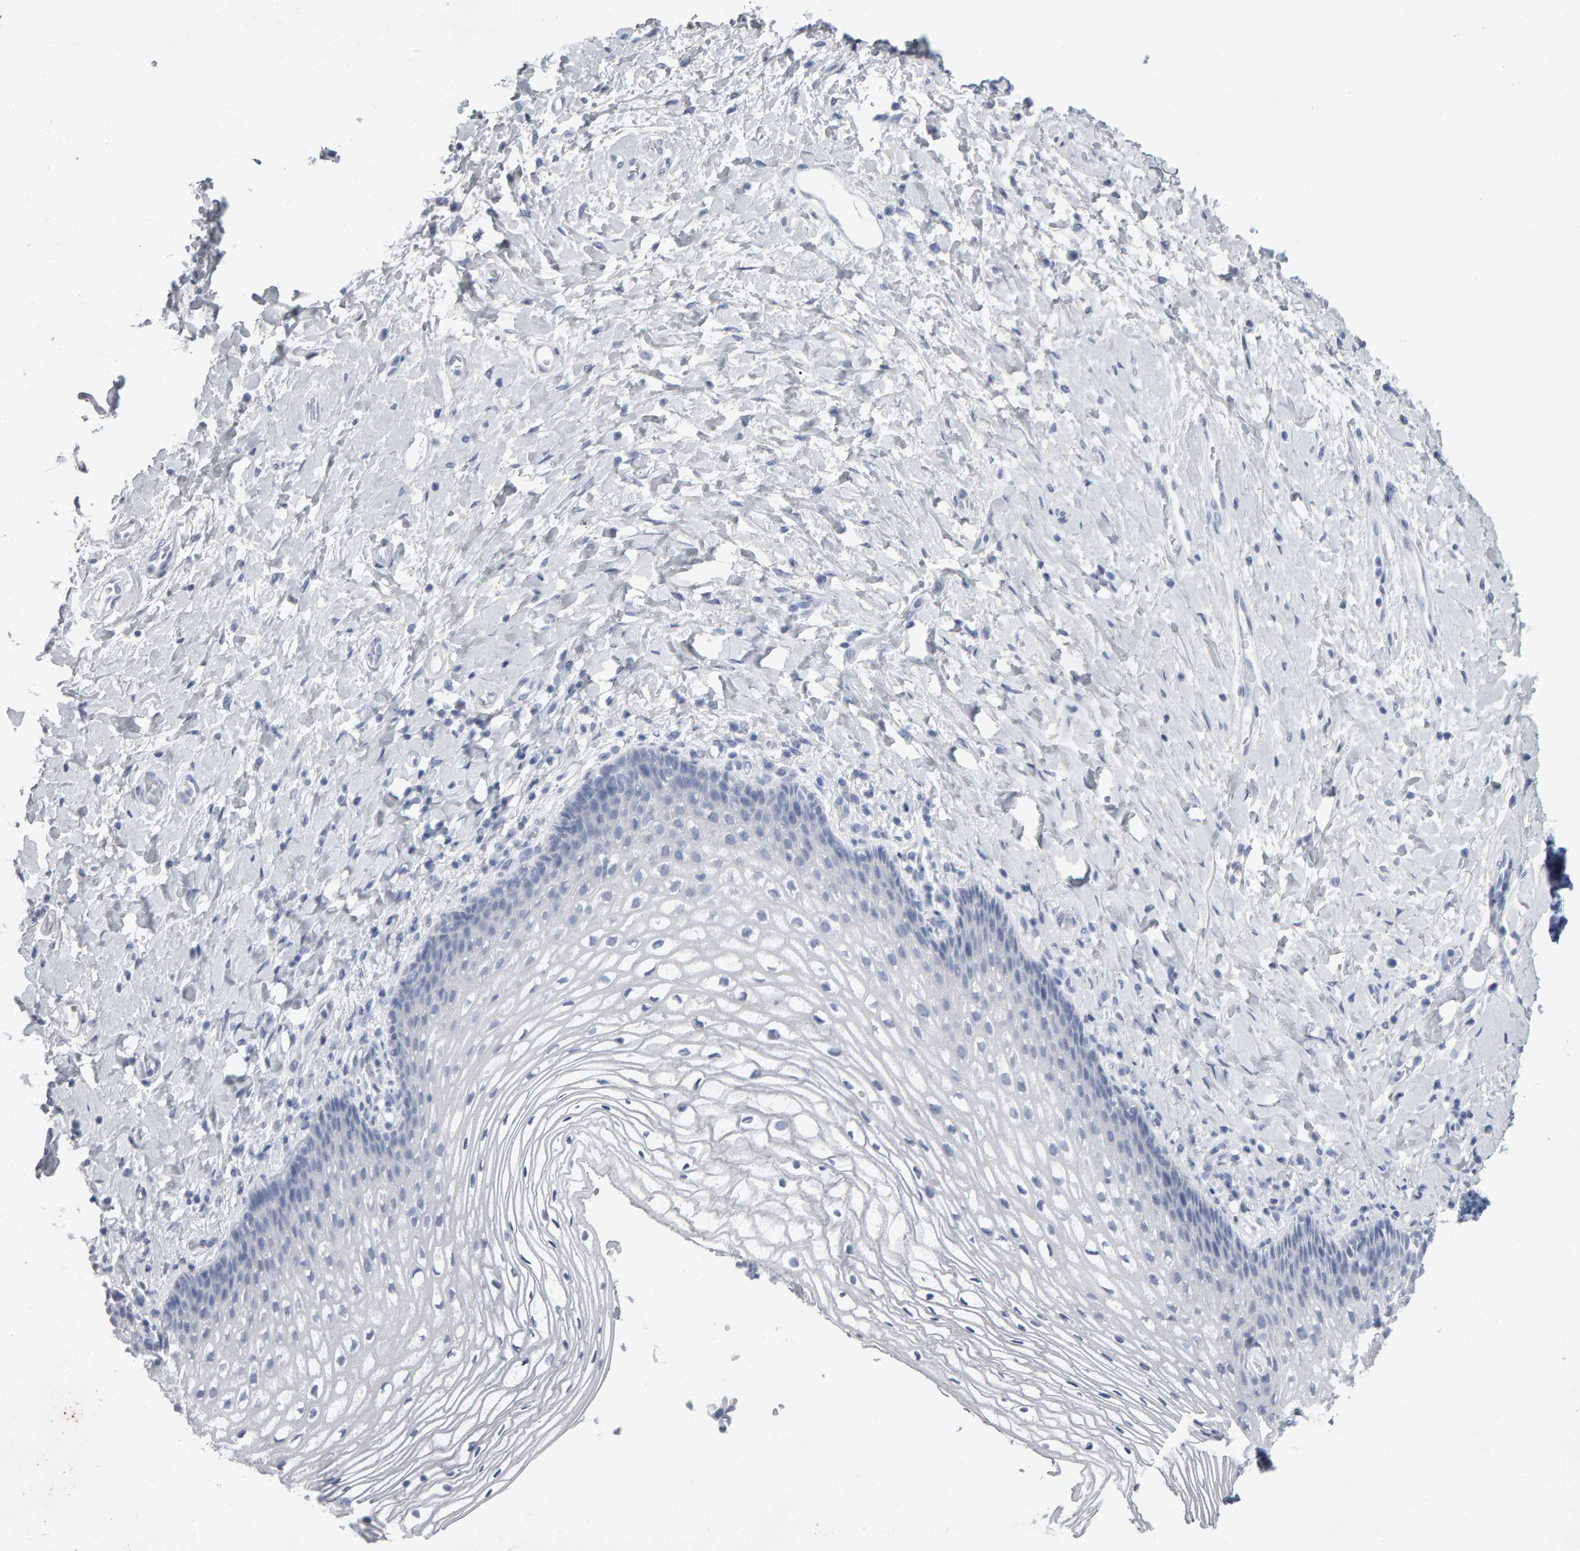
{"staining": {"intensity": "negative", "quantity": "none", "location": "none"}, "tissue": "vagina", "cell_type": "Squamous epithelial cells", "image_type": "normal", "snomed": [{"axis": "morphology", "description": "Normal tissue, NOS"}, {"axis": "topography", "description": "Vagina"}], "caption": "High magnification brightfield microscopy of benign vagina stained with DAB (brown) and counterstained with hematoxylin (blue): squamous epithelial cells show no significant expression.", "gene": "NCDN", "patient": {"sex": "female", "age": 60}}